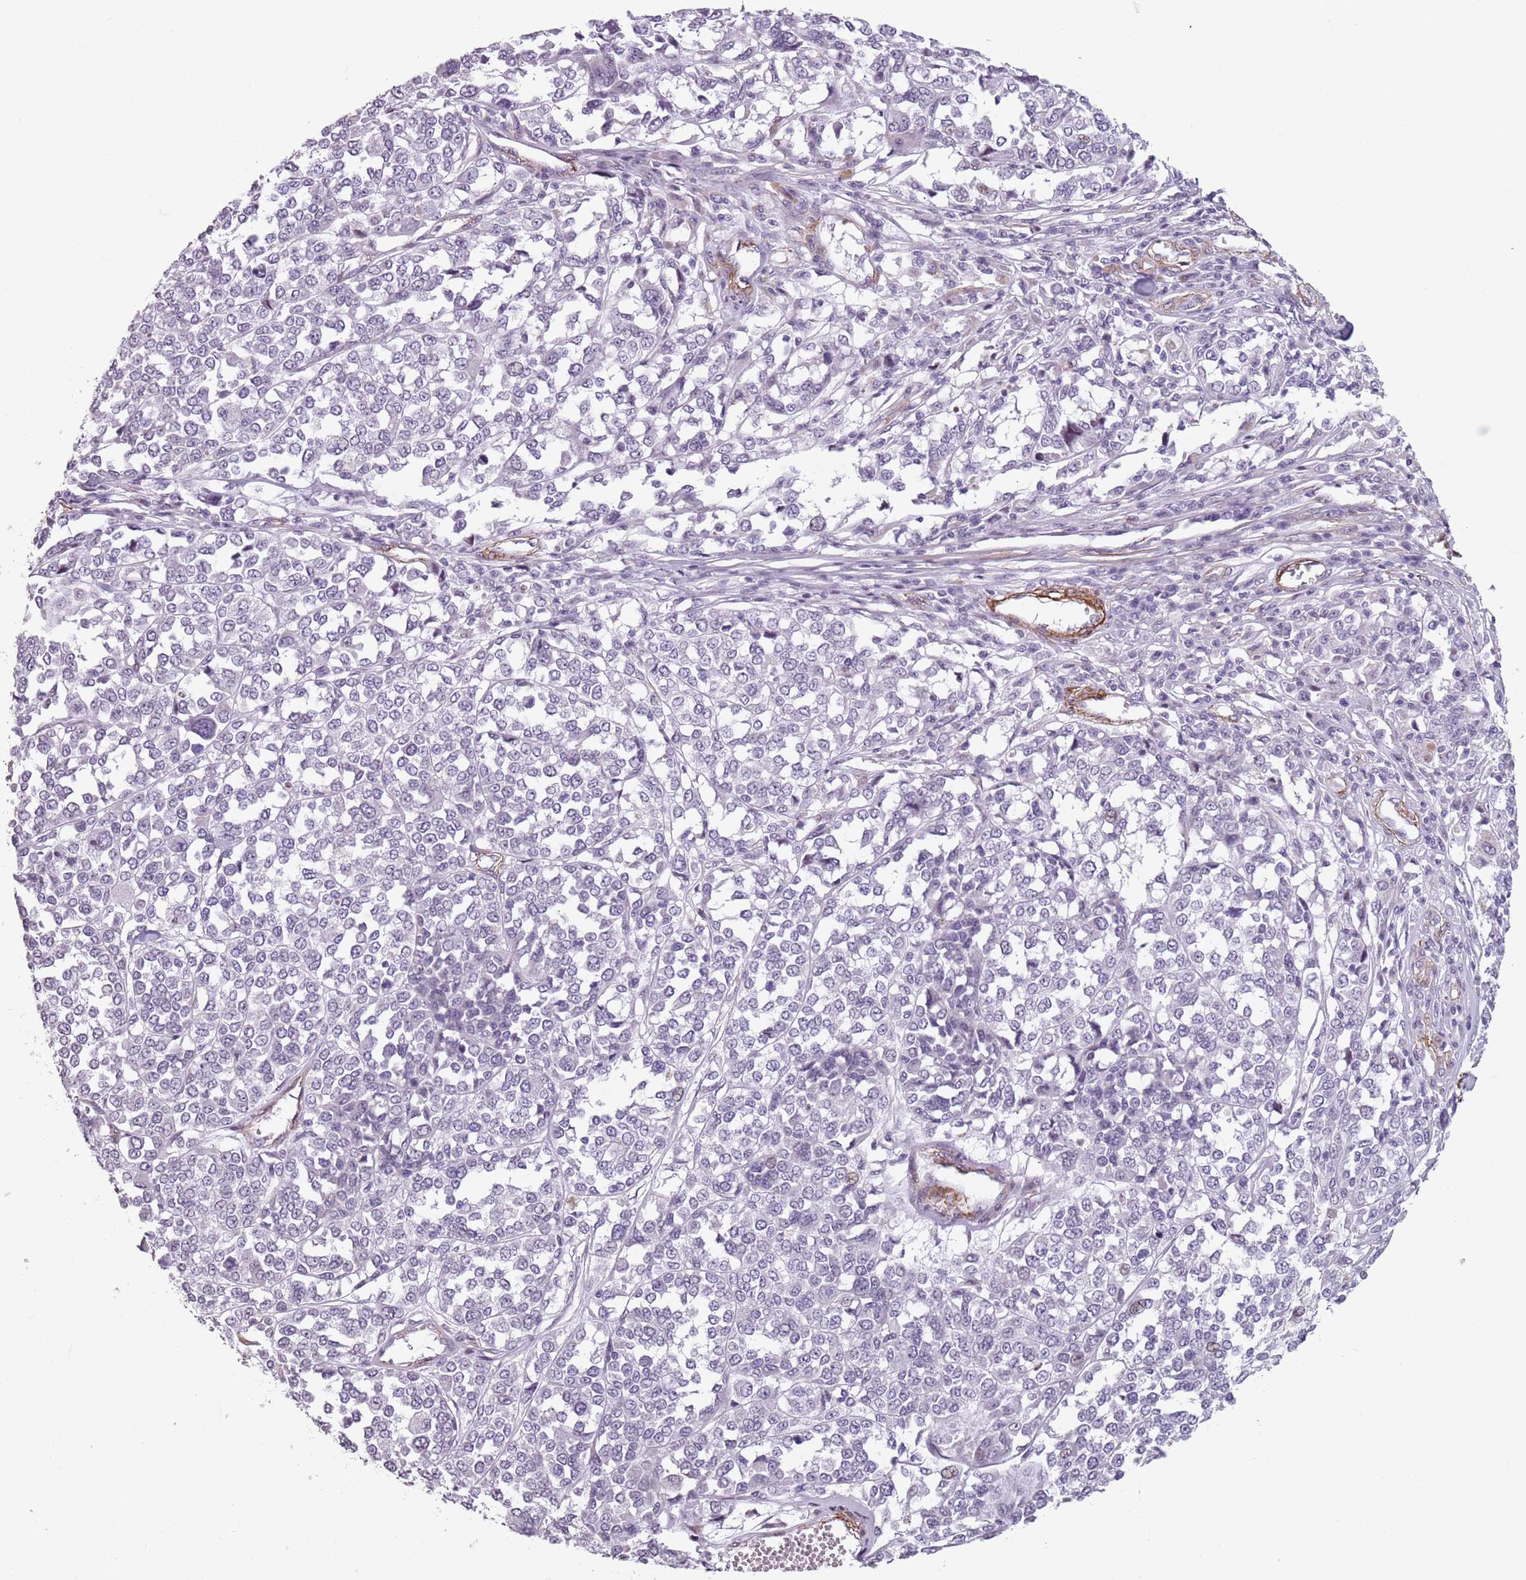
{"staining": {"intensity": "negative", "quantity": "none", "location": "none"}, "tissue": "melanoma", "cell_type": "Tumor cells", "image_type": "cancer", "snomed": [{"axis": "morphology", "description": "Malignant melanoma, Metastatic site"}, {"axis": "topography", "description": "Lymph node"}], "caption": "Melanoma stained for a protein using IHC exhibits no staining tumor cells.", "gene": "TMC4", "patient": {"sex": "male", "age": 44}}